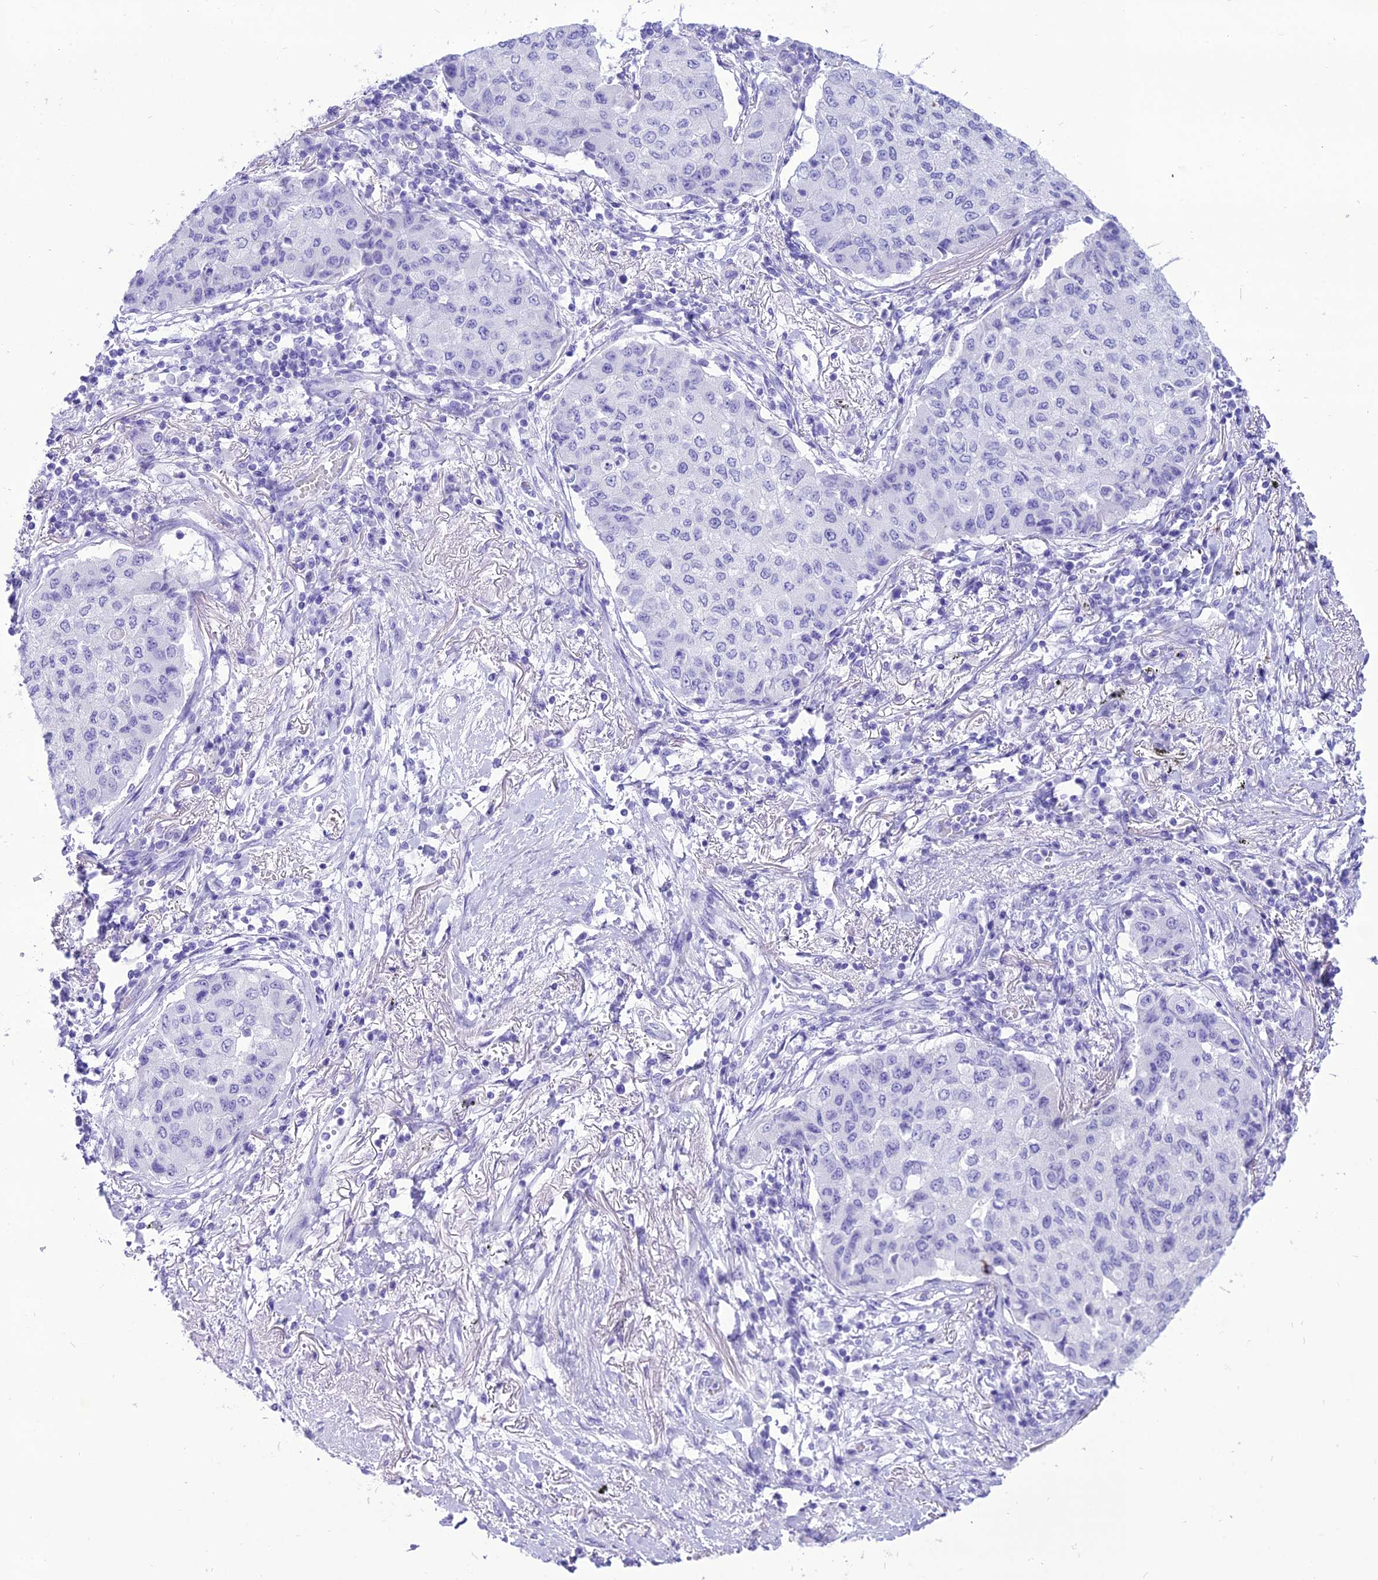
{"staining": {"intensity": "negative", "quantity": "none", "location": "none"}, "tissue": "lung cancer", "cell_type": "Tumor cells", "image_type": "cancer", "snomed": [{"axis": "morphology", "description": "Squamous cell carcinoma, NOS"}, {"axis": "topography", "description": "Lung"}], "caption": "Immunohistochemistry image of human lung cancer stained for a protein (brown), which reveals no expression in tumor cells.", "gene": "PNMA5", "patient": {"sex": "male", "age": 74}}